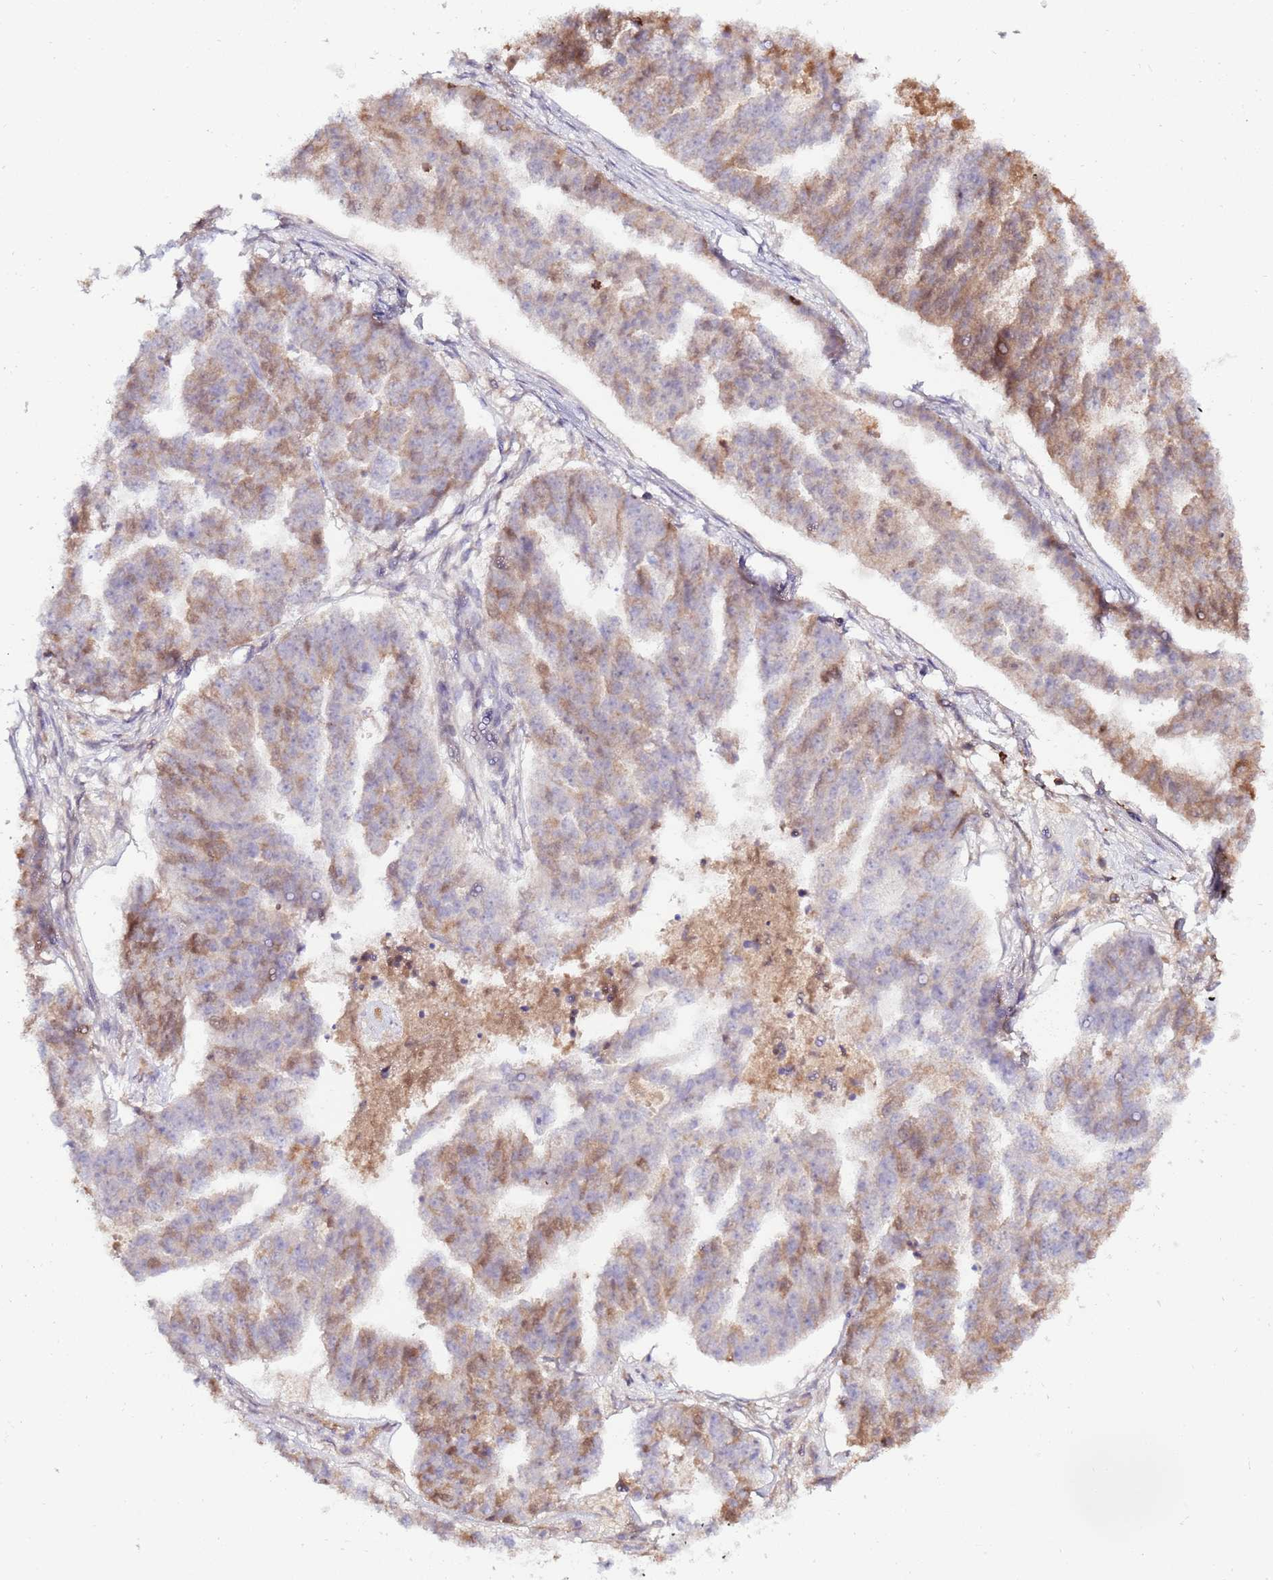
{"staining": {"intensity": "moderate", "quantity": "25%-75%", "location": "cytoplasmic/membranous"}, "tissue": "ovarian cancer", "cell_type": "Tumor cells", "image_type": "cancer", "snomed": [{"axis": "morphology", "description": "Cystadenocarcinoma, serous, NOS"}, {"axis": "topography", "description": "Ovary"}], "caption": "Serous cystadenocarcinoma (ovarian) tissue exhibits moderate cytoplasmic/membranous expression in about 25%-75% of tumor cells", "gene": "ZNF624", "patient": {"sex": "female", "age": 58}}